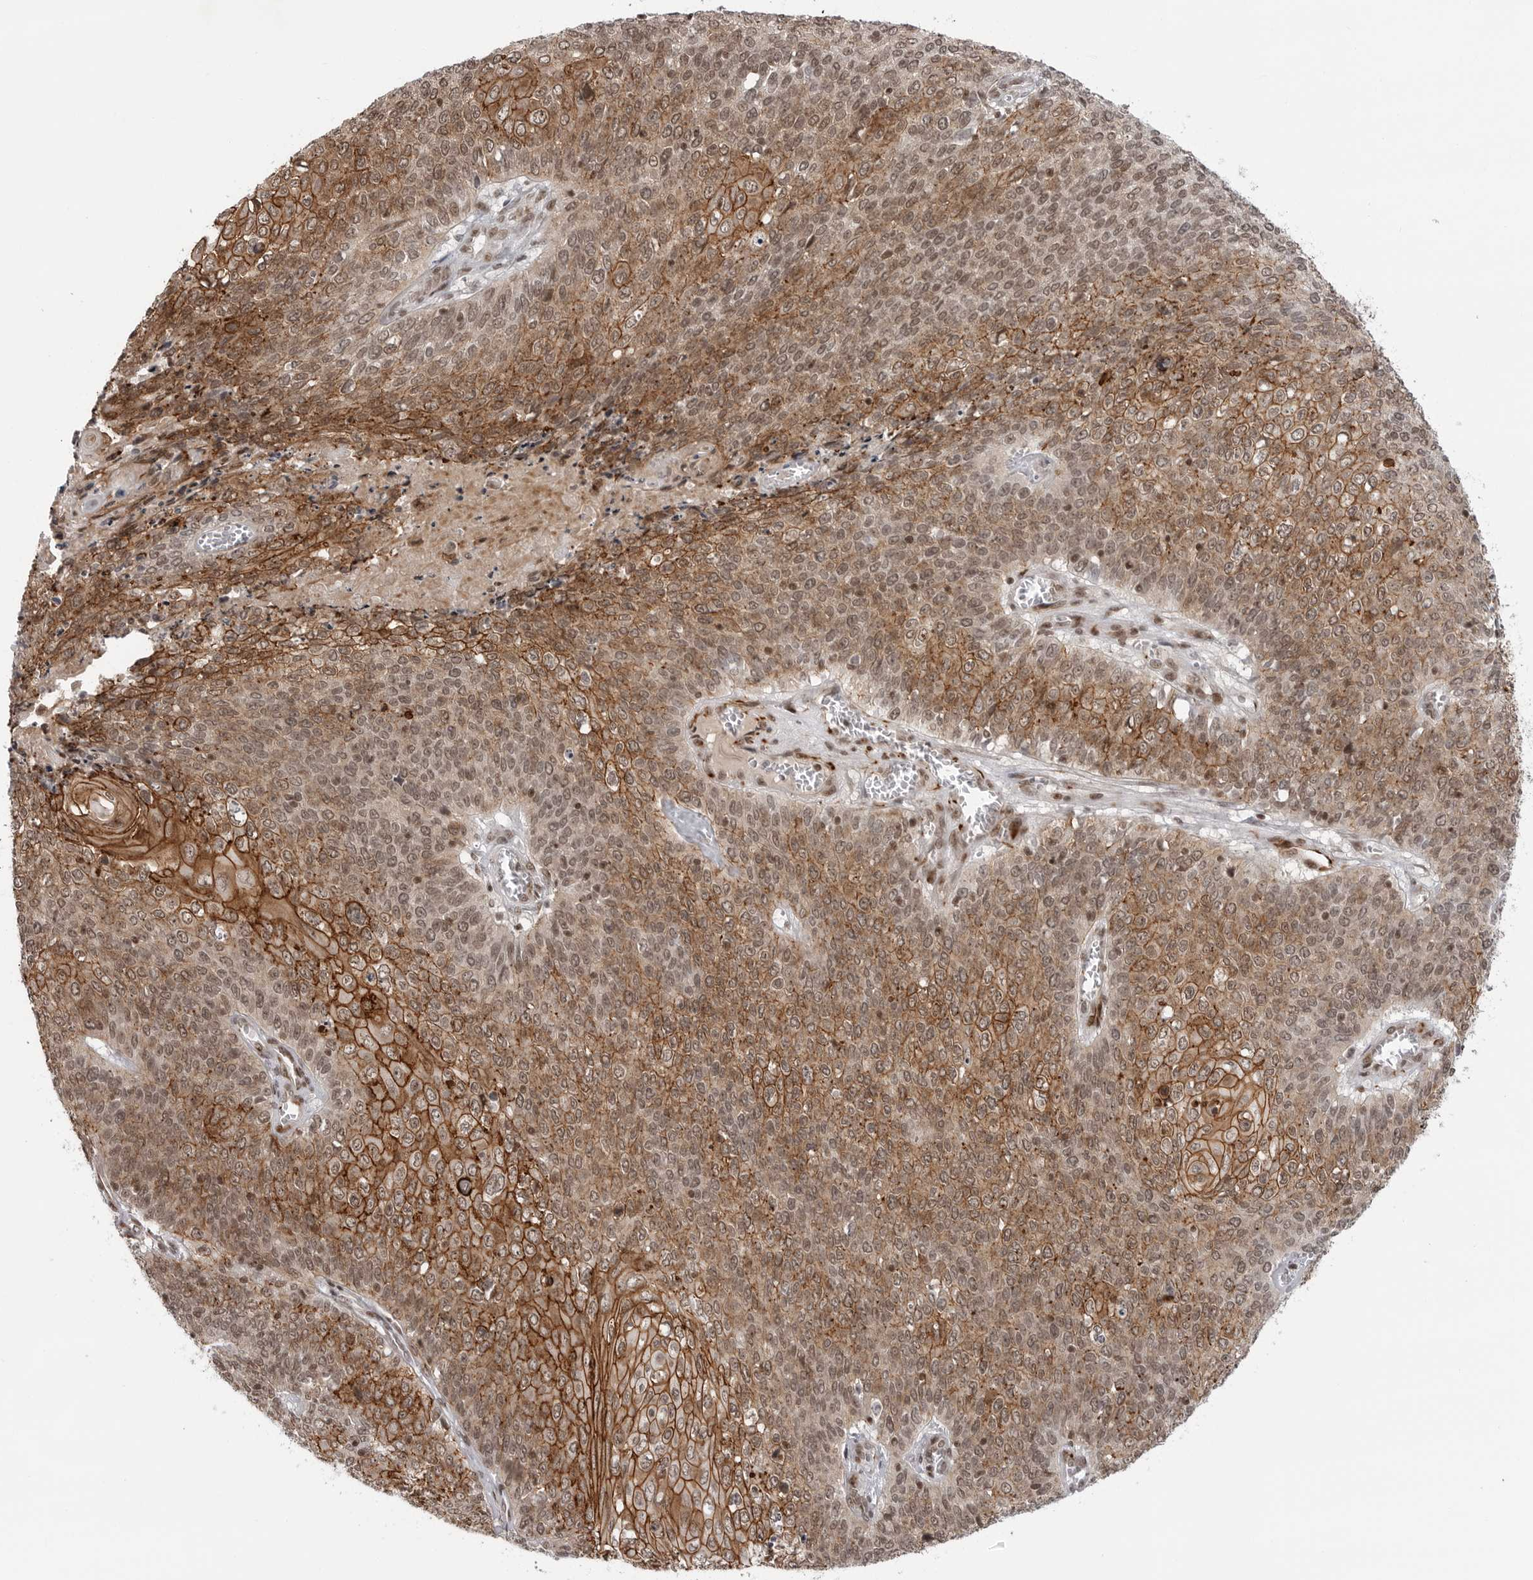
{"staining": {"intensity": "moderate", "quantity": ">75%", "location": "cytoplasmic/membranous,nuclear"}, "tissue": "cervical cancer", "cell_type": "Tumor cells", "image_type": "cancer", "snomed": [{"axis": "morphology", "description": "Squamous cell carcinoma, NOS"}, {"axis": "topography", "description": "Cervix"}], "caption": "Protein expression analysis of human squamous cell carcinoma (cervical) reveals moderate cytoplasmic/membranous and nuclear positivity in about >75% of tumor cells. The staining was performed using DAB, with brown indicating positive protein expression. Nuclei are stained blue with hematoxylin.", "gene": "TRIM66", "patient": {"sex": "female", "age": 39}}